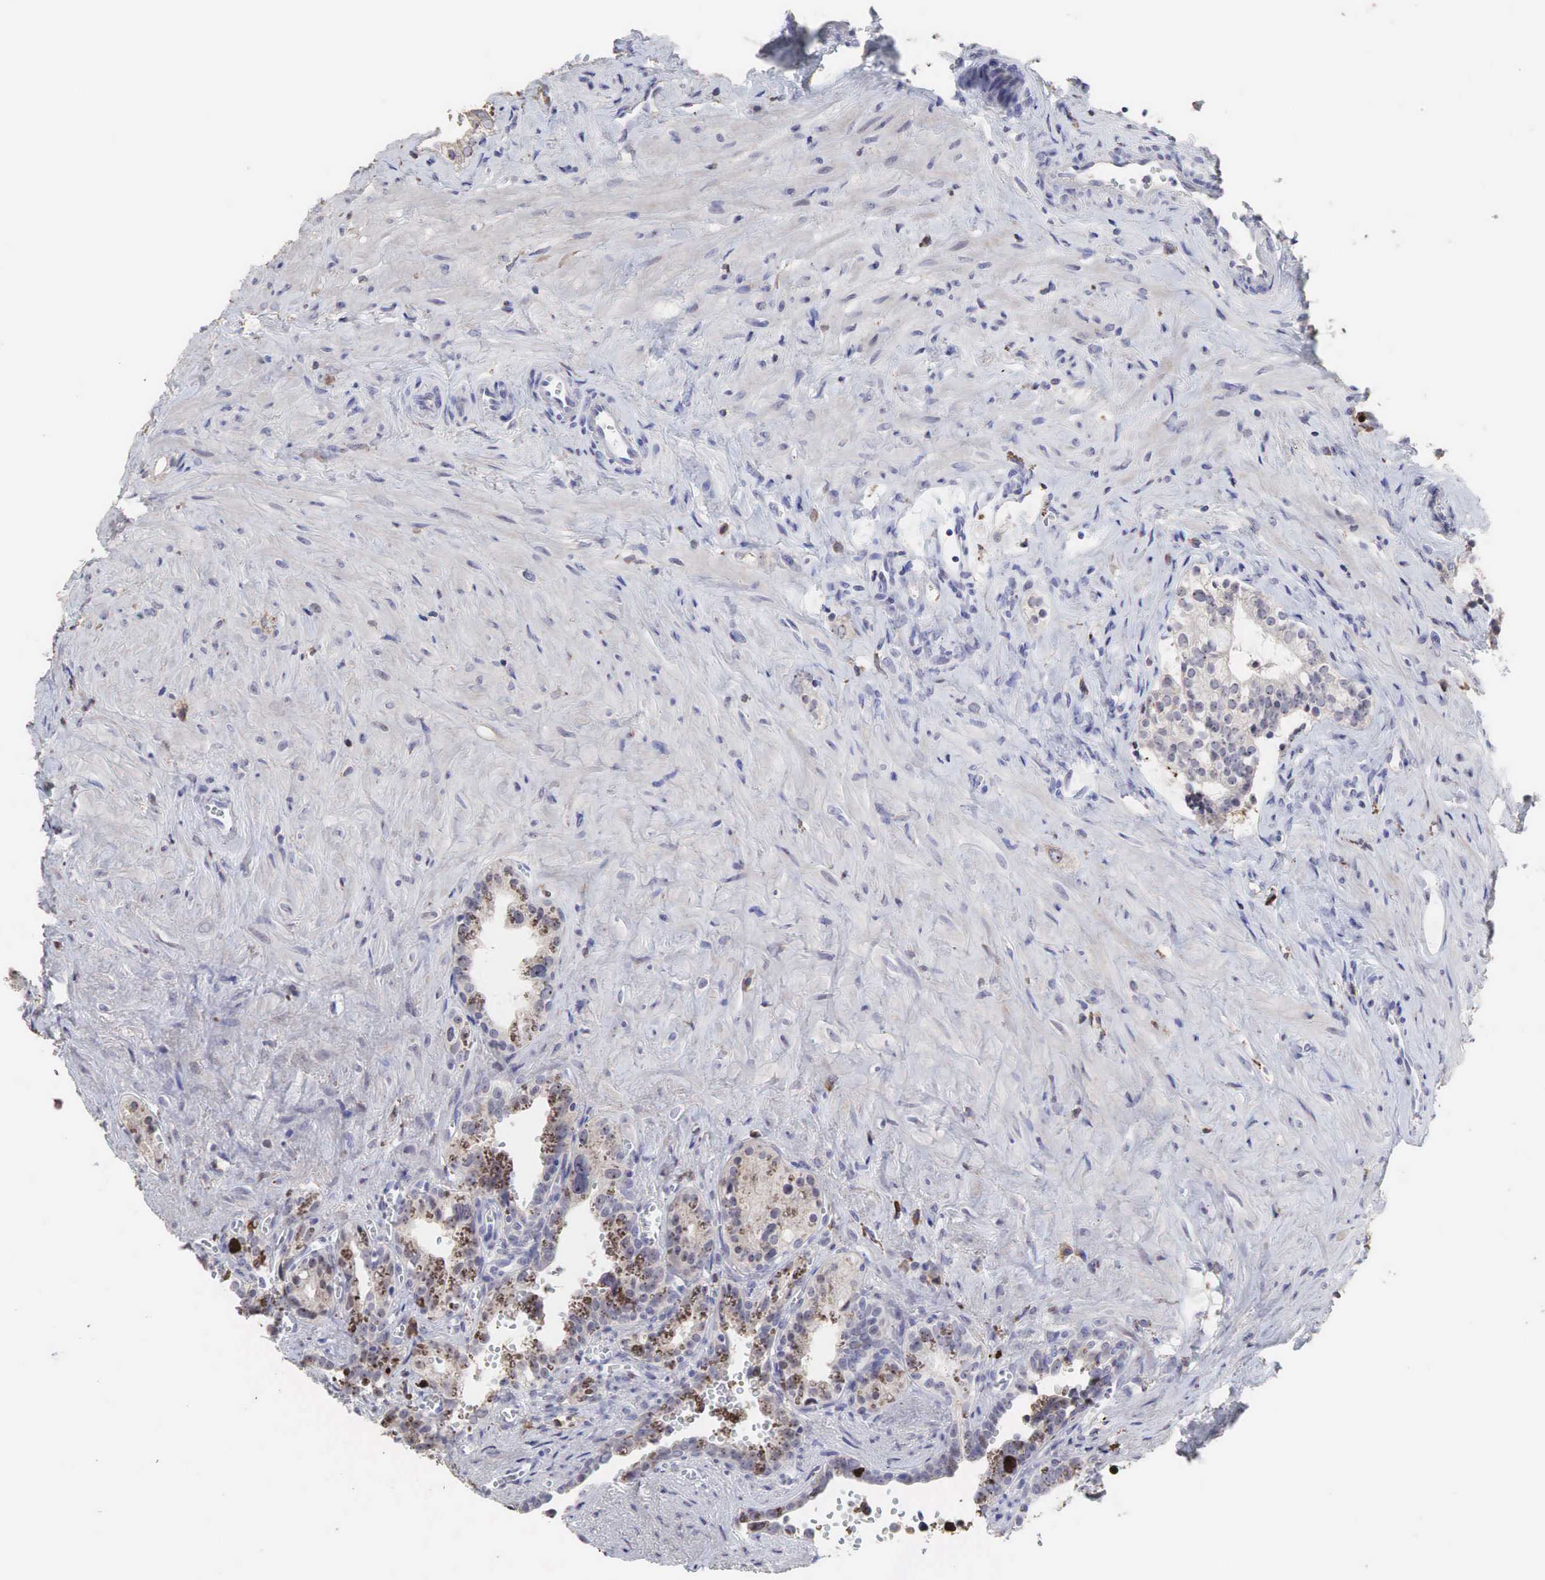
{"staining": {"intensity": "moderate", "quantity": ">75%", "location": "nuclear"}, "tissue": "seminal vesicle", "cell_type": "Glandular cells", "image_type": "normal", "snomed": [{"axis": "morphology", "description": "Normal tissue, NOS"}, {"axis": "topography", "description": "Seminal veicle"}], "caption": "Normal seminal vesicle demonstrates moderate nuclear expression in approximately >75% of glandular cells.", "gene": "DKC1", "patient": {"sex": "male", "age": 60}}